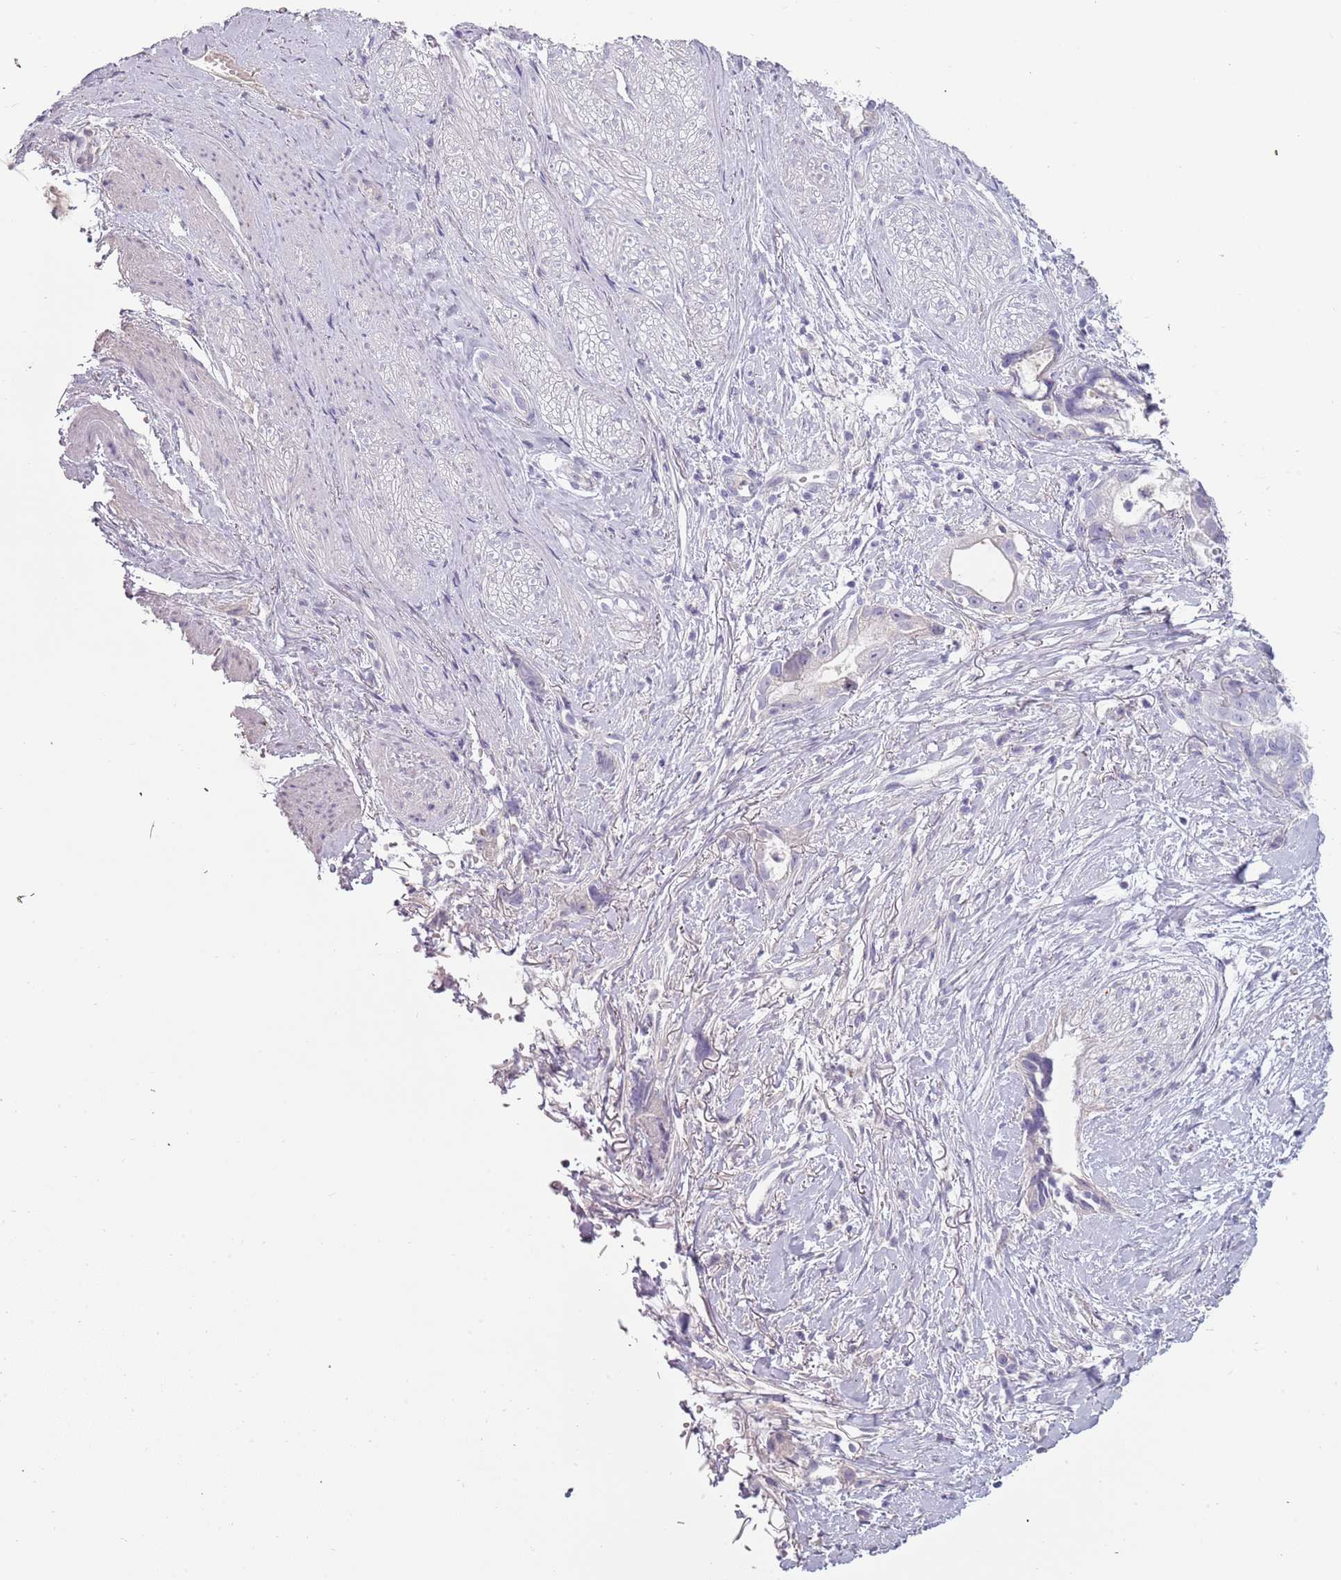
{"staining": {"intensity": "negative", "quantity": "none", "location": "none"}, "tissue": "stomach cancer", "cell_type": "Tumor cells", "image_type": "cancer", "snomed": [{"axis": "morphology", "description": "Adenocarcinoma, NOS"}, {"axis": "topography", "description": "Stomach"}], "caption": "Immunohistochemistry image of human adenocarcinoma (stomach) stained for a protein (brown), which demonstrates no staining in tumor cells. (Immunohistochemistry (ihc), brightfield microscopy, high magnification).", "gene": "TNFRSF6B", "patient": {"sex": "male", "age": 55}}